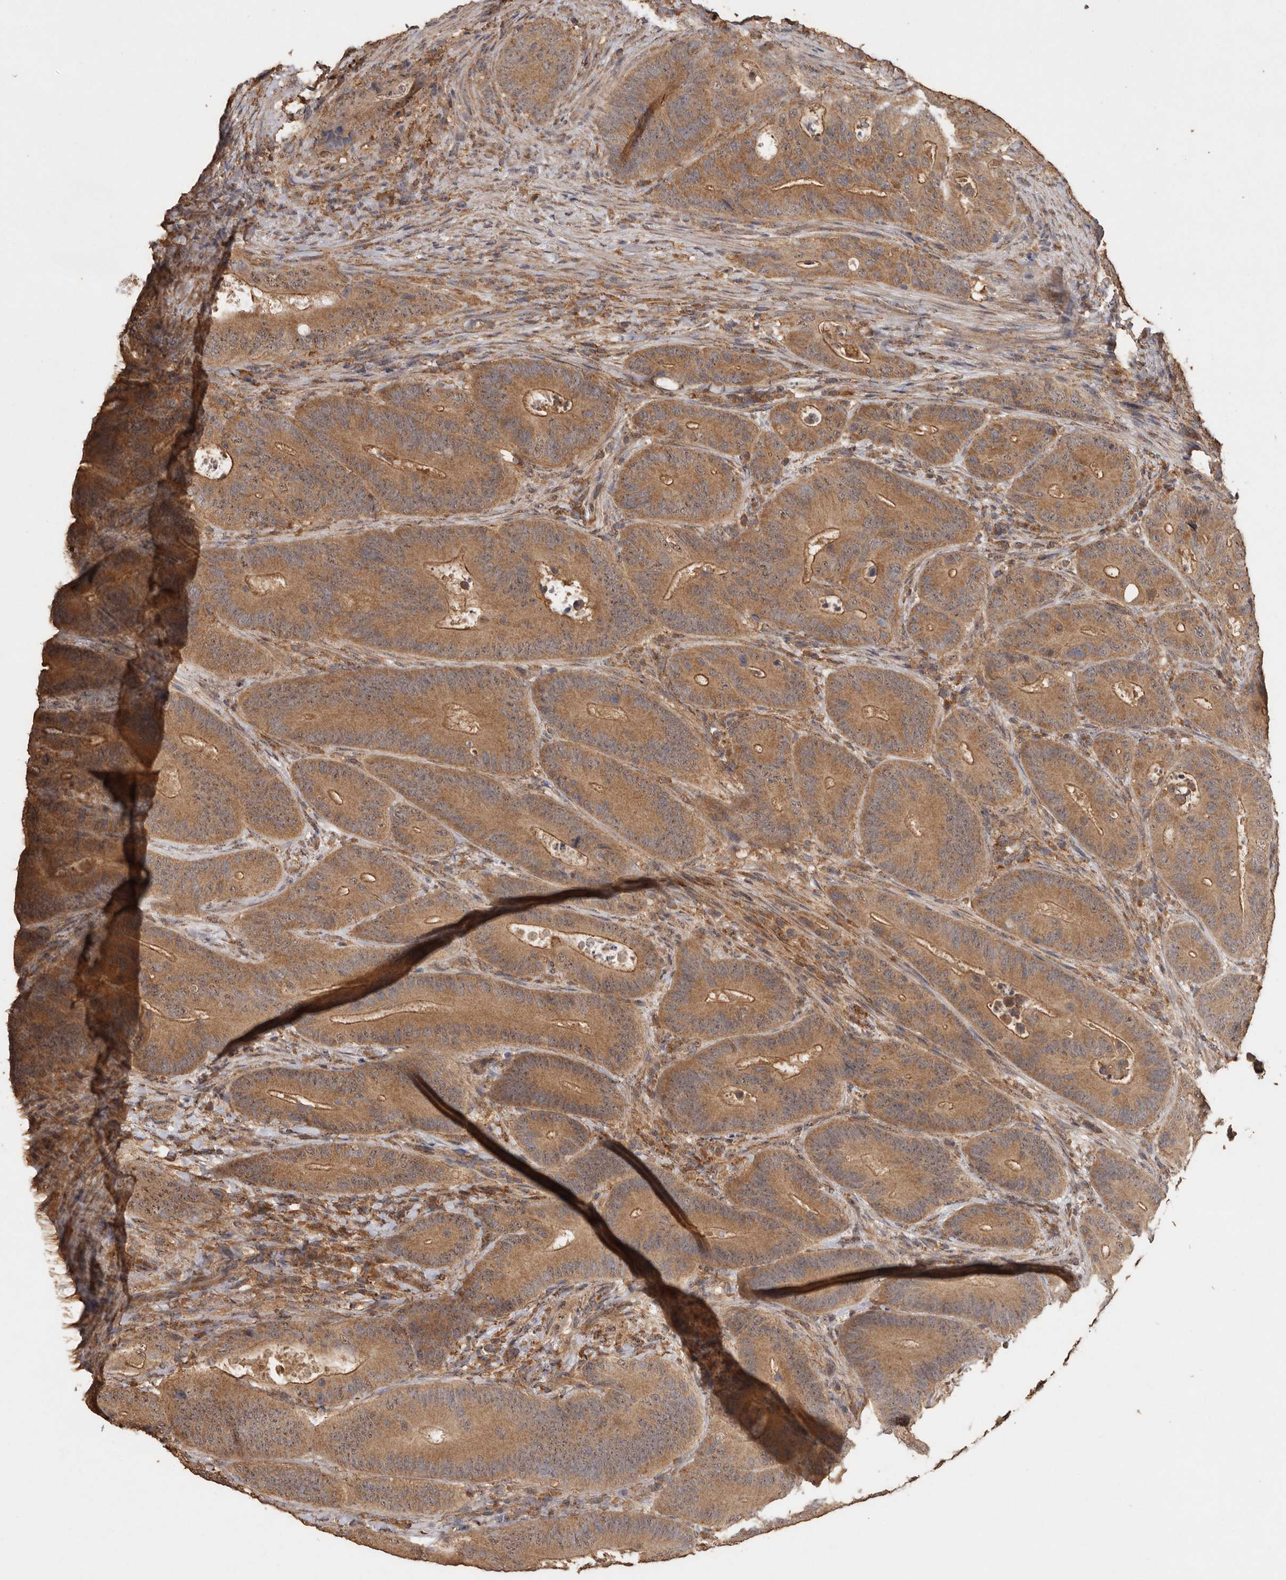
{"staining": {"intensity": "moderate", "quantity": ">75%", "location": "cytoplasmic/membranous"}, "tissue": "colorectal cancer", "cell_type": "Tumor cells", "image_type": "cancer", "snomed": [{"axis": "morphology", "description": "Adenocarcinoma, NOS"}, {"axis": "topography", "description": "Colon"}], "caption": "Immunohistochemical staining of human colorectal cancer (adenocarcinoma) exhibits medium levels of moderate cytoplasmic/membranous protein expression in about >75% of tumor cells. (DAB IHC, brown staining for protein, blue staining for nuclei).", "gene": "RWDD1", "patient": {"sex": "male", "age": 83}}